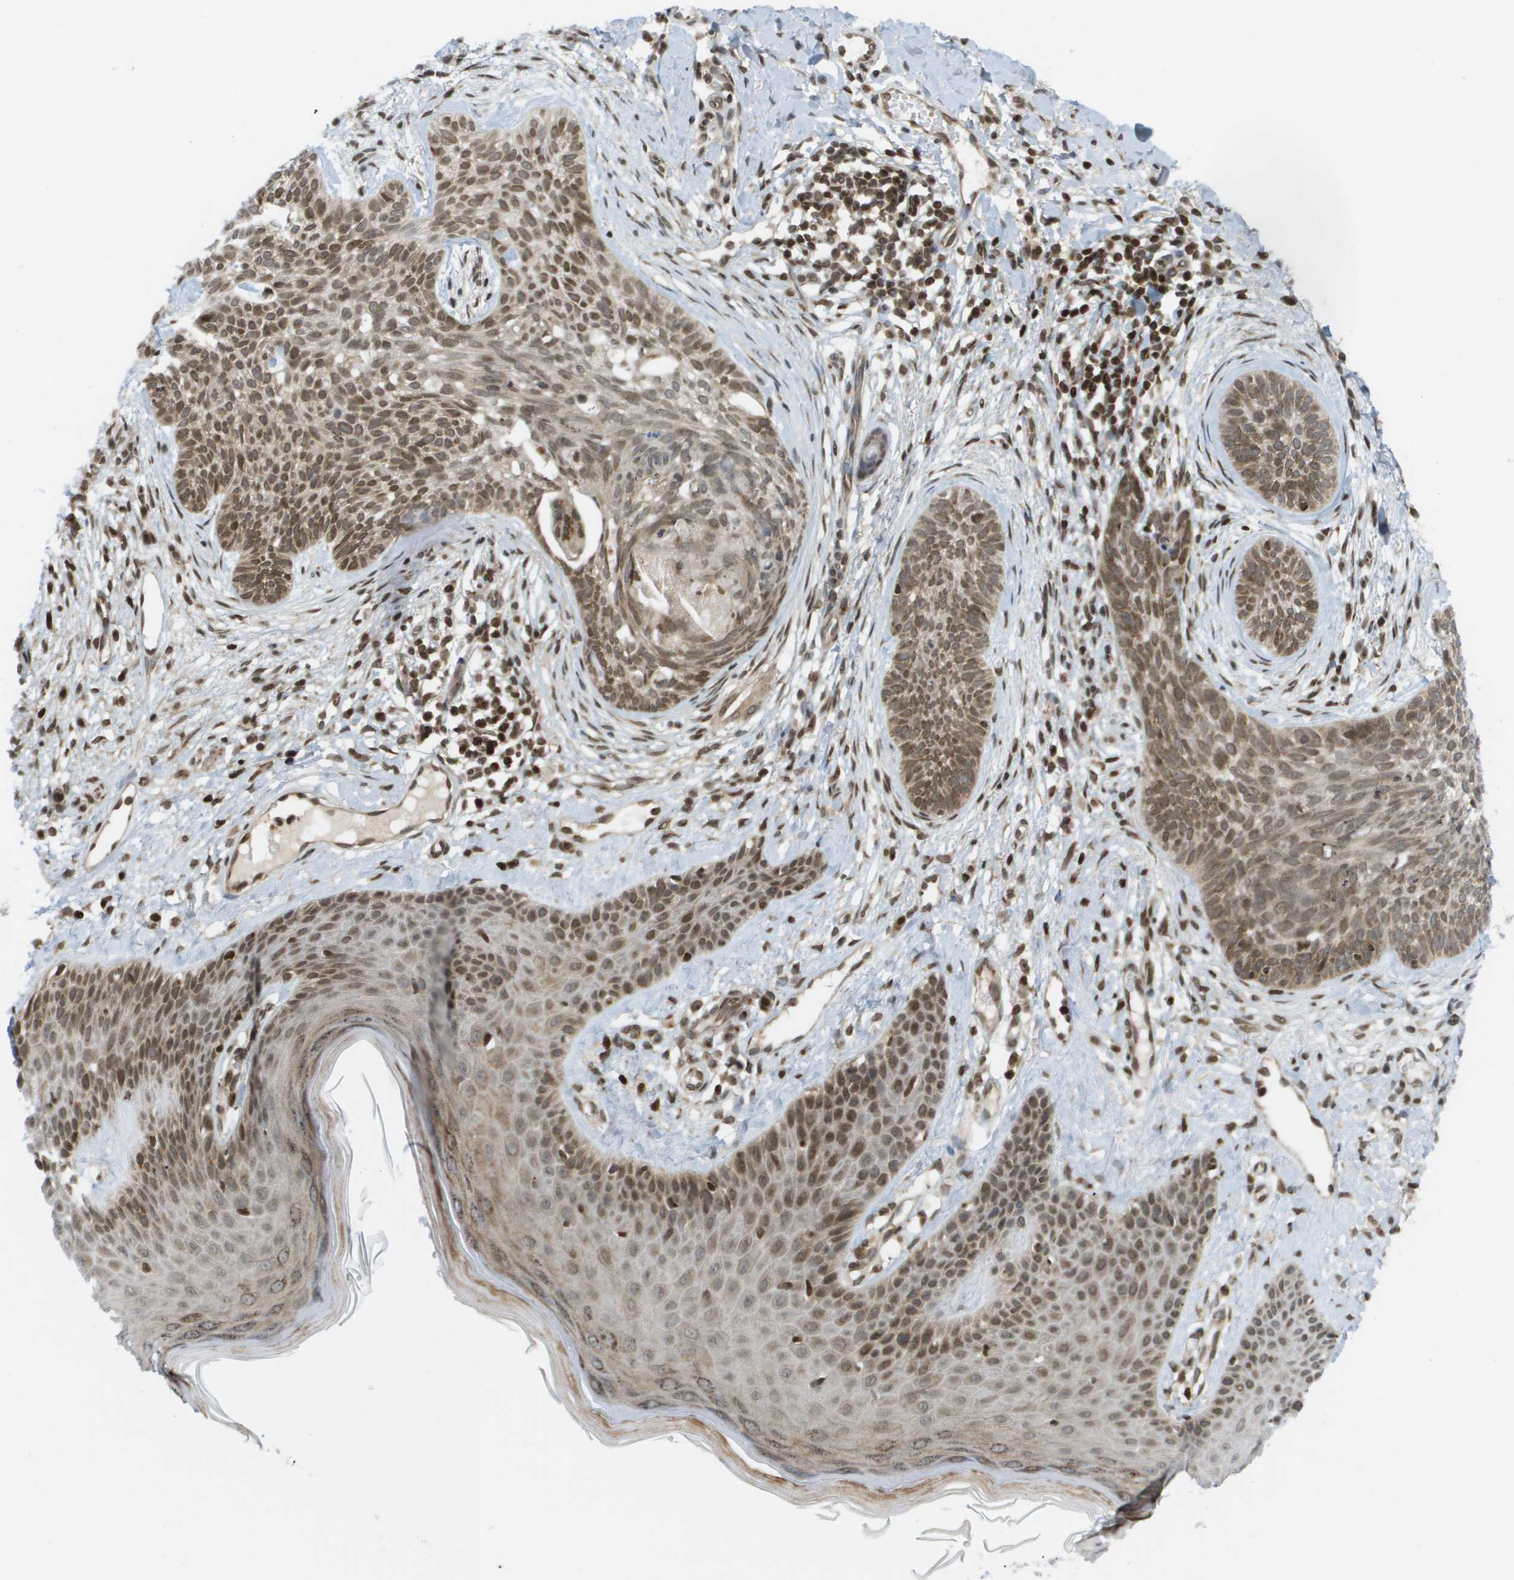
{"staining": {"intensity": "moderate", "quantity": ">75%", "location": "cytoplasmic/membranous,nuclear"}, "tissue": "skin cancer", "cell_type": "Tumor cells", "image_type": "cancer", "snomed": [{"axis": "morphology", "description": "Basal cell carcinoma"}, {"axis": "topography", "description": "Skin"}], "caption": "Immunohistochemistry of skin basal cell carcinoma displays medium levels of moderate cytoplasmic/membranous and nuclear positivity in about >75% of tumor cells.", "gene": "EVC", "patient": {"sex": "female", "age": 59}}